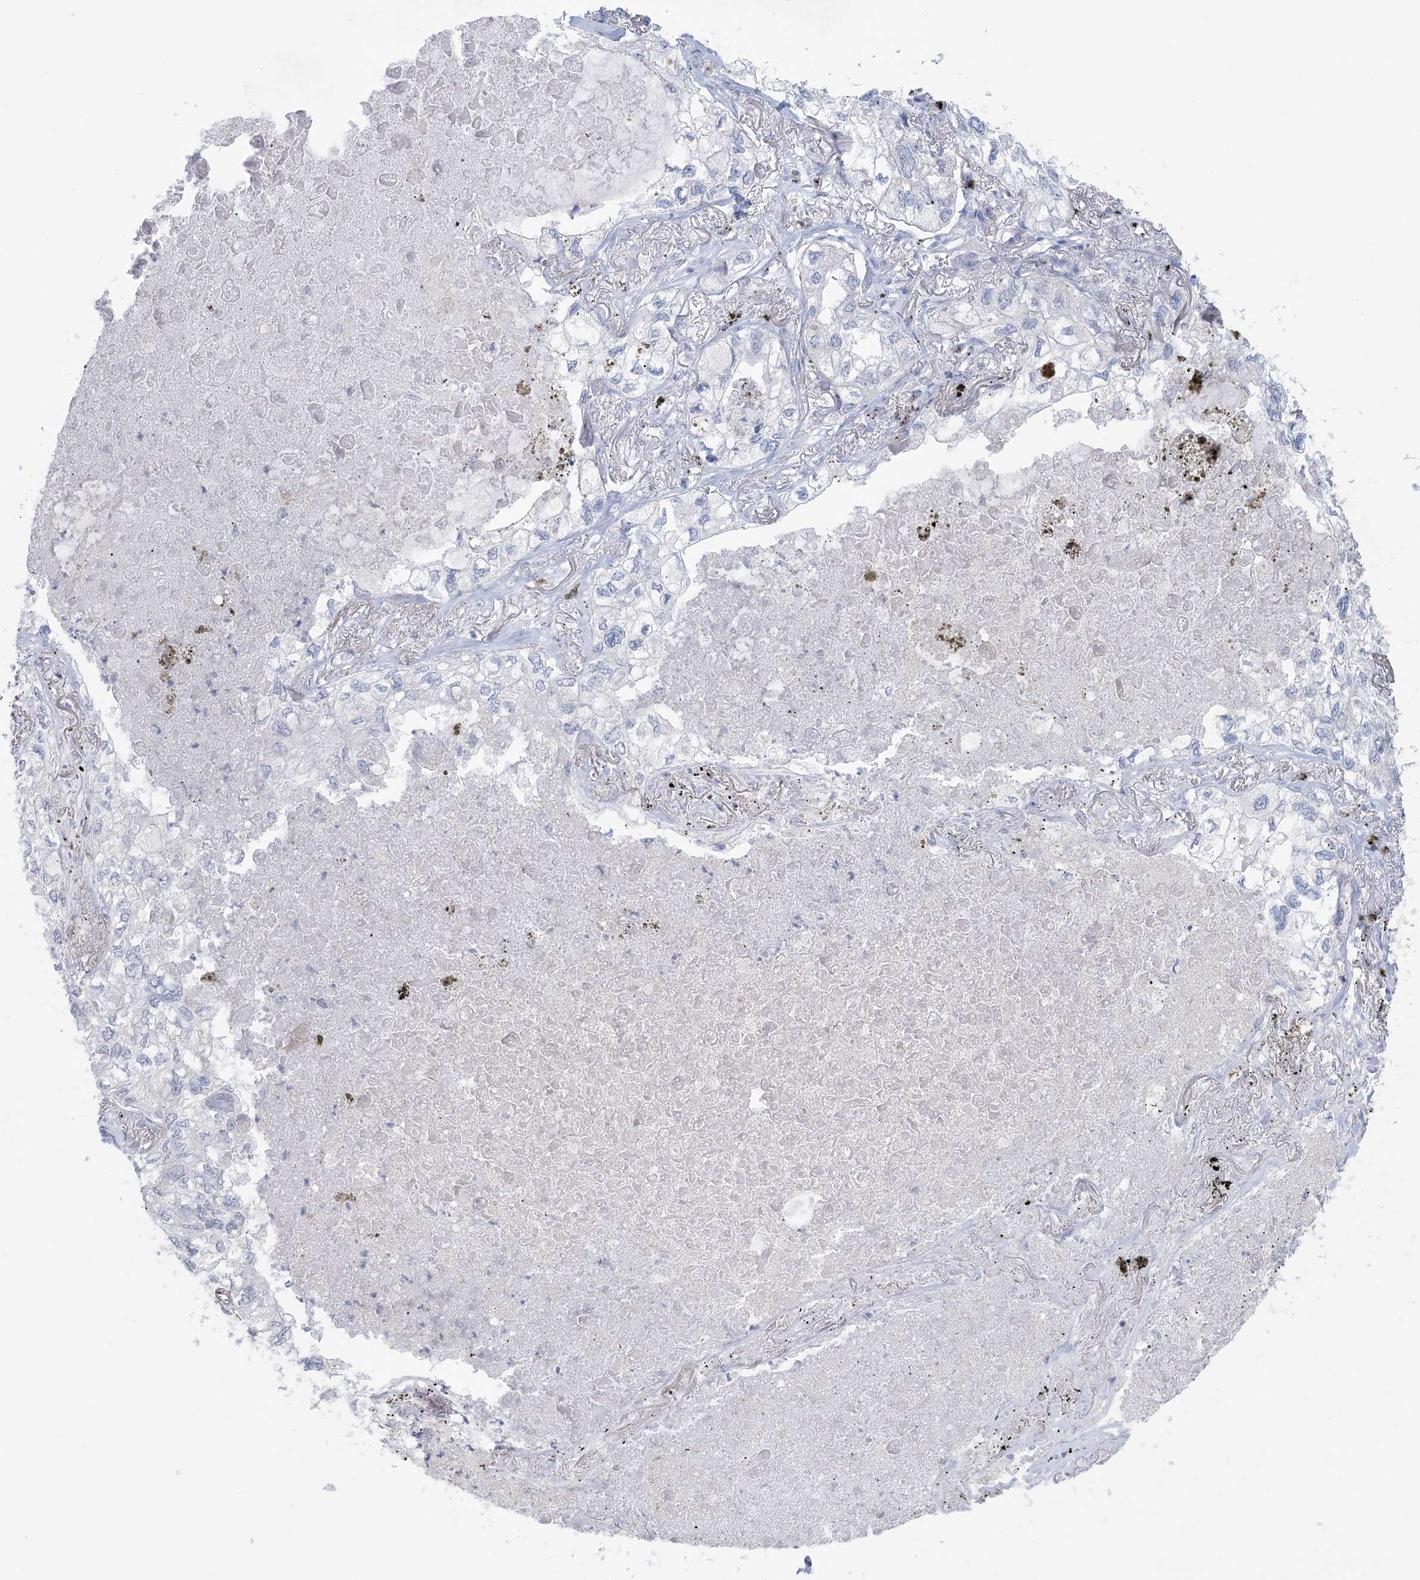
{"staining": {"intensity": "negative", "quantity": "none", "location": "none"}, "tissue": "lung cancer", "cell_type": "Tumor cells", "image_type": "cancer", "snomed": [{"axis": "morphology", "description": "Adenocarcinoma, NOS"}, {"axis": "topography", "description": "Lung"}], "caption": "Human lung cancer (adenocarcinoma) stained for a protein using immunohistochemistry (IHC) displays no staining in tumor cells.", "gene": "GABRG1", "patient": {"sex": "male", "age": 65}}